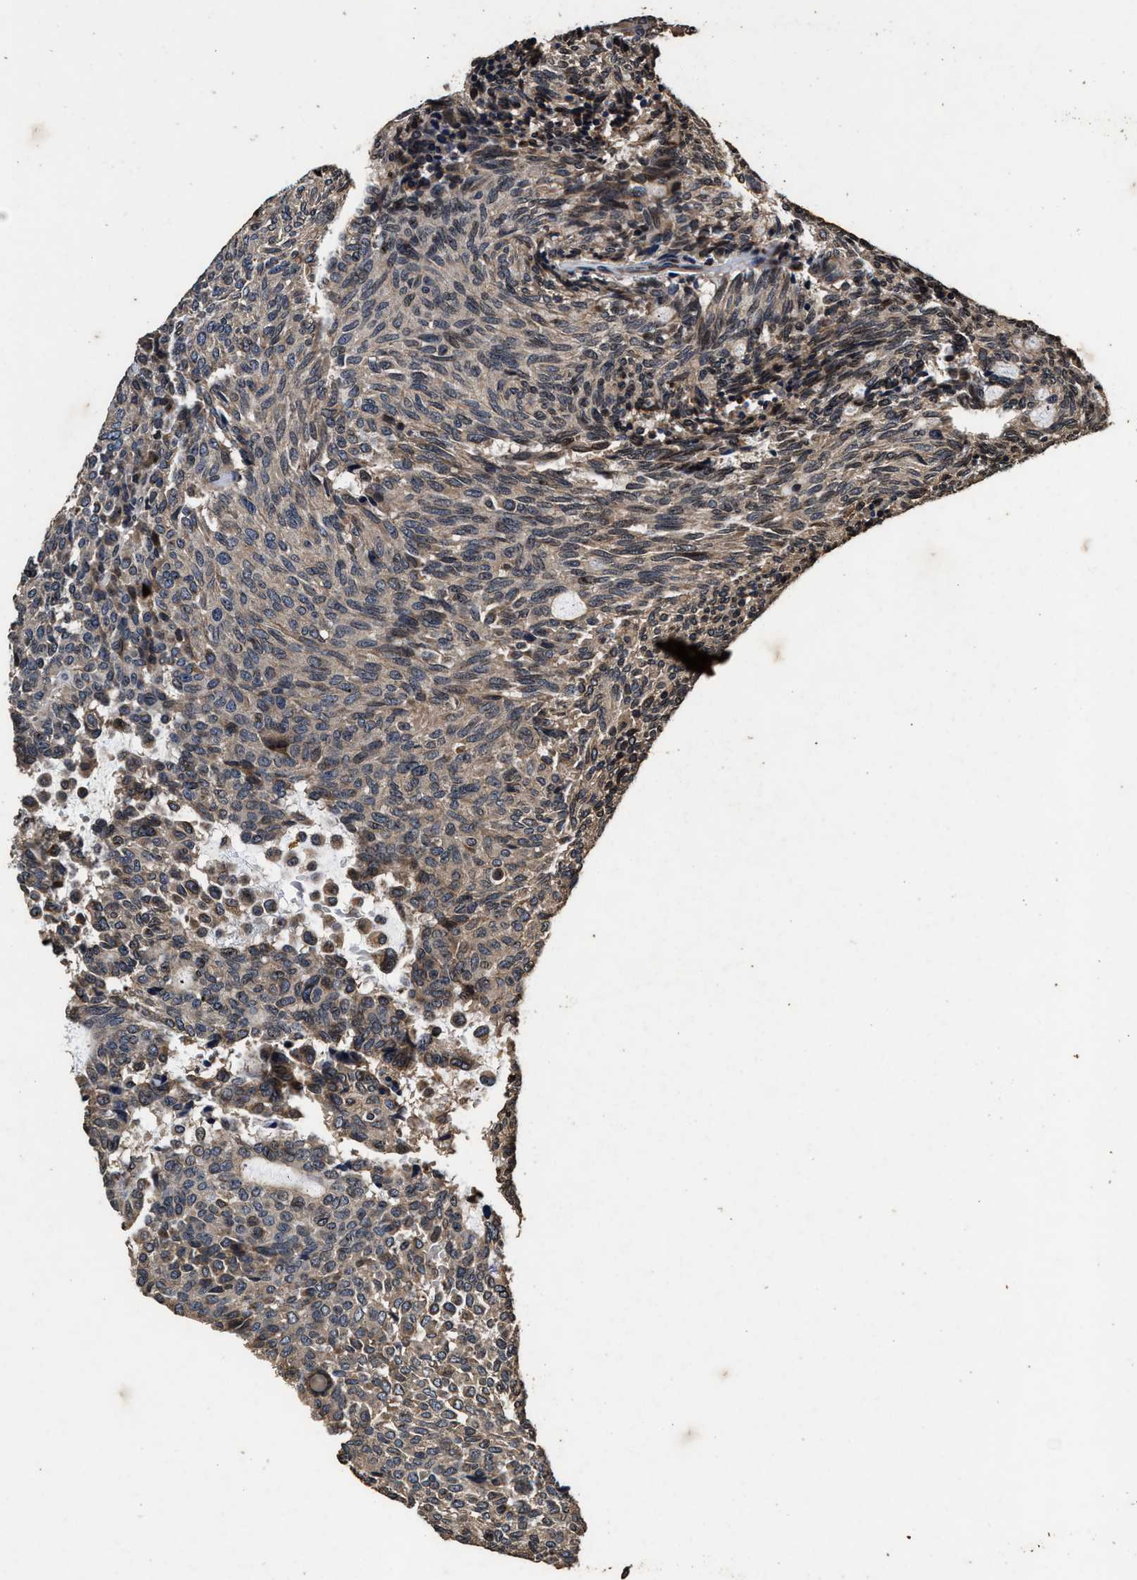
{"staining": {"intensity": "weak", "quantity": "<25%", "location": "cytoplasmic/membranous"}, "tissue": "carcinoid", "cell_type": "Tumor cells", "image_type": "cancer", "snomed": [{"axis": "morphology", "description": "Carcinoid, malignant, NOS"}, {"axis": "topography", "description": "Pancreas"}], "caption": "Micrograph shows no significant protein staining in tumor cells of carcinoid (malignant). (DAB immunohistochemistry, high magnification).", "gene": "ACCS", "patient": {"sex": "female", "age": 54}}